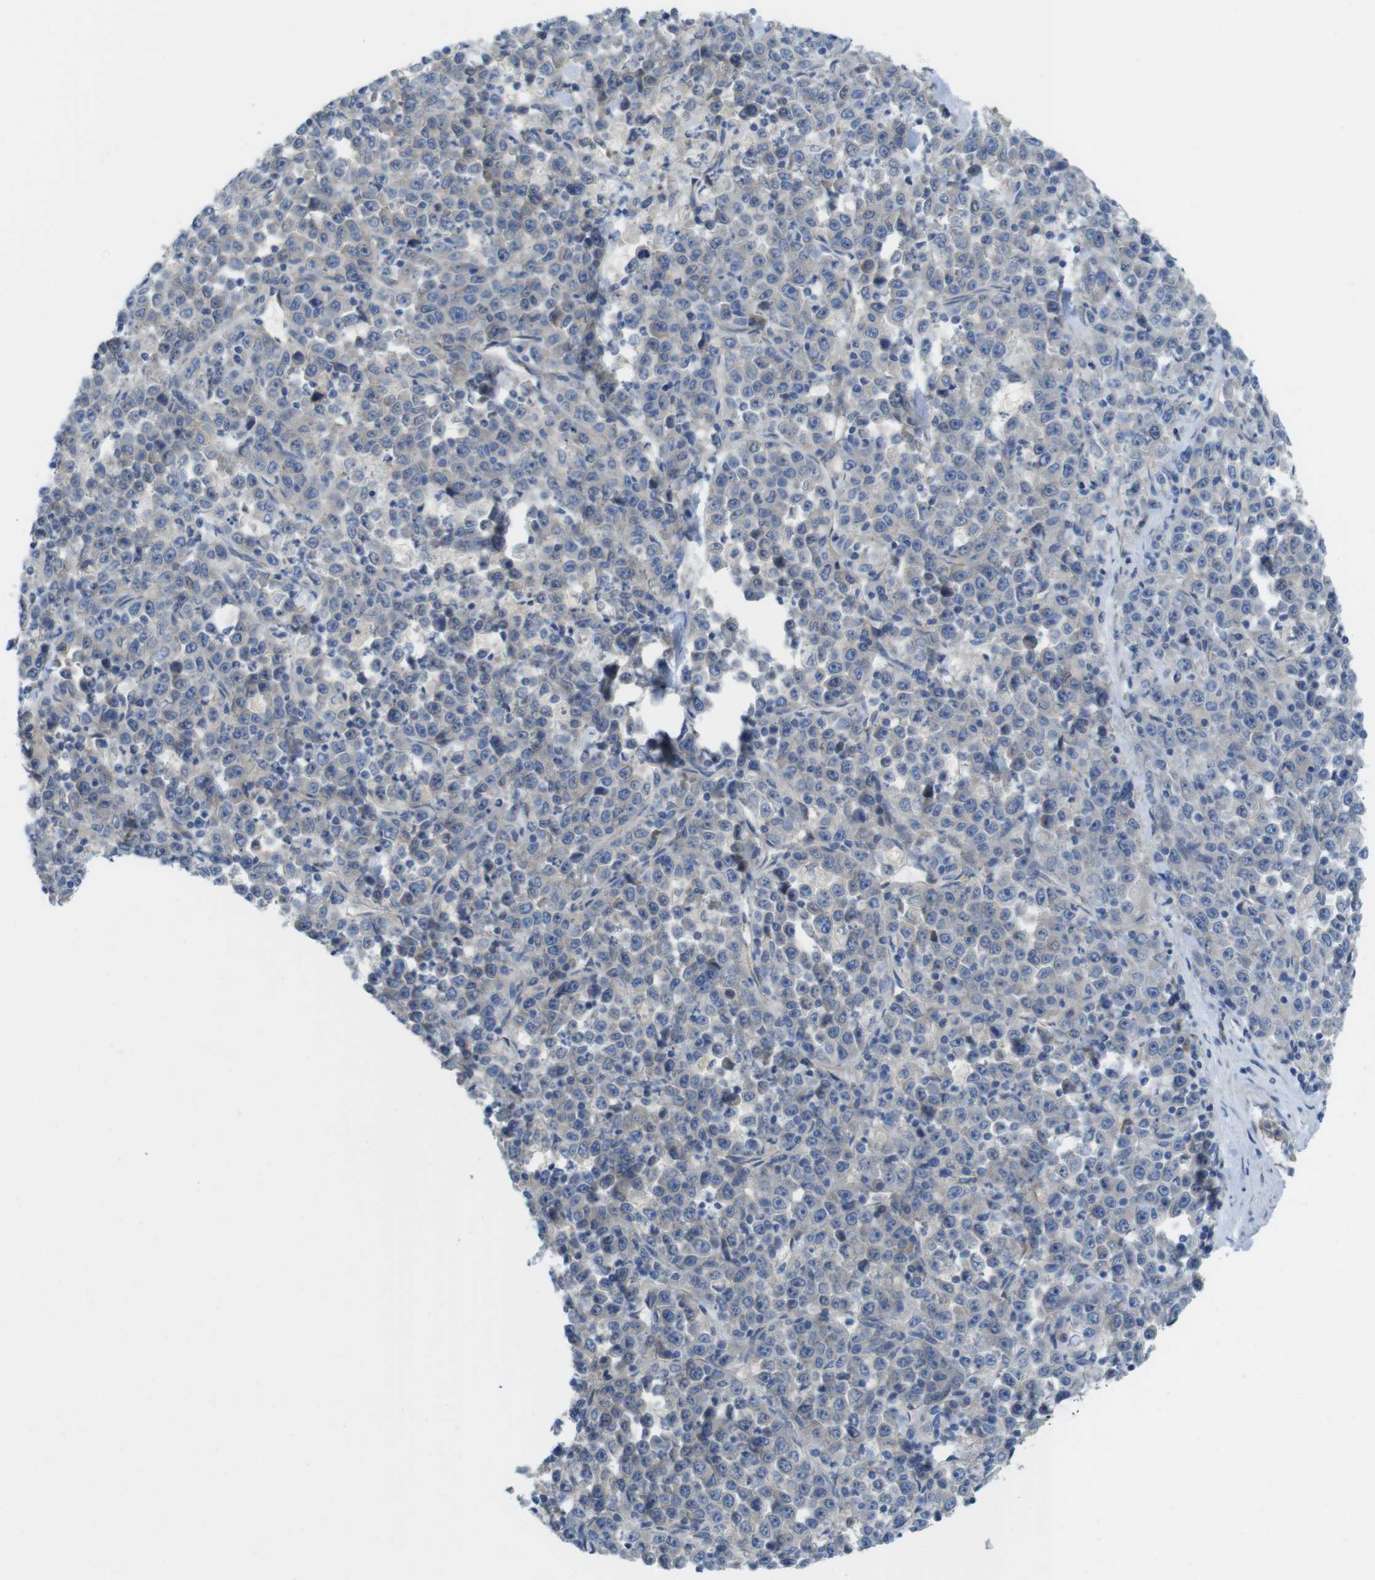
{"staining": {"intensity": "negative", "quantity": "none", "location": "none"}, "tissue": "stomach cancer", "cell_type": "Tumor cells", "image_type": "cancer", "snomed": [{"axis": "morphology", "description": "Normal tissue, NOS"}, {"axis": "morphology", "description": "Adenocarcinoma, NOS"}, {"axis": "topography", "description": "Stomach, upper"}, {"axis": "topography", "description": "Stomach"}], "caption": "Immunohistochemical staining of stomach cancer (adenocarcinoma) demonstrates no significant staining in tumor cells. (Stains: DAB immunohistochemistry with hematoxylin counter stain, Microscopy: brightfield microscopy at high magnification).", "gene": "TMEM234", "patient": {"sex": "male", "age": 59}}